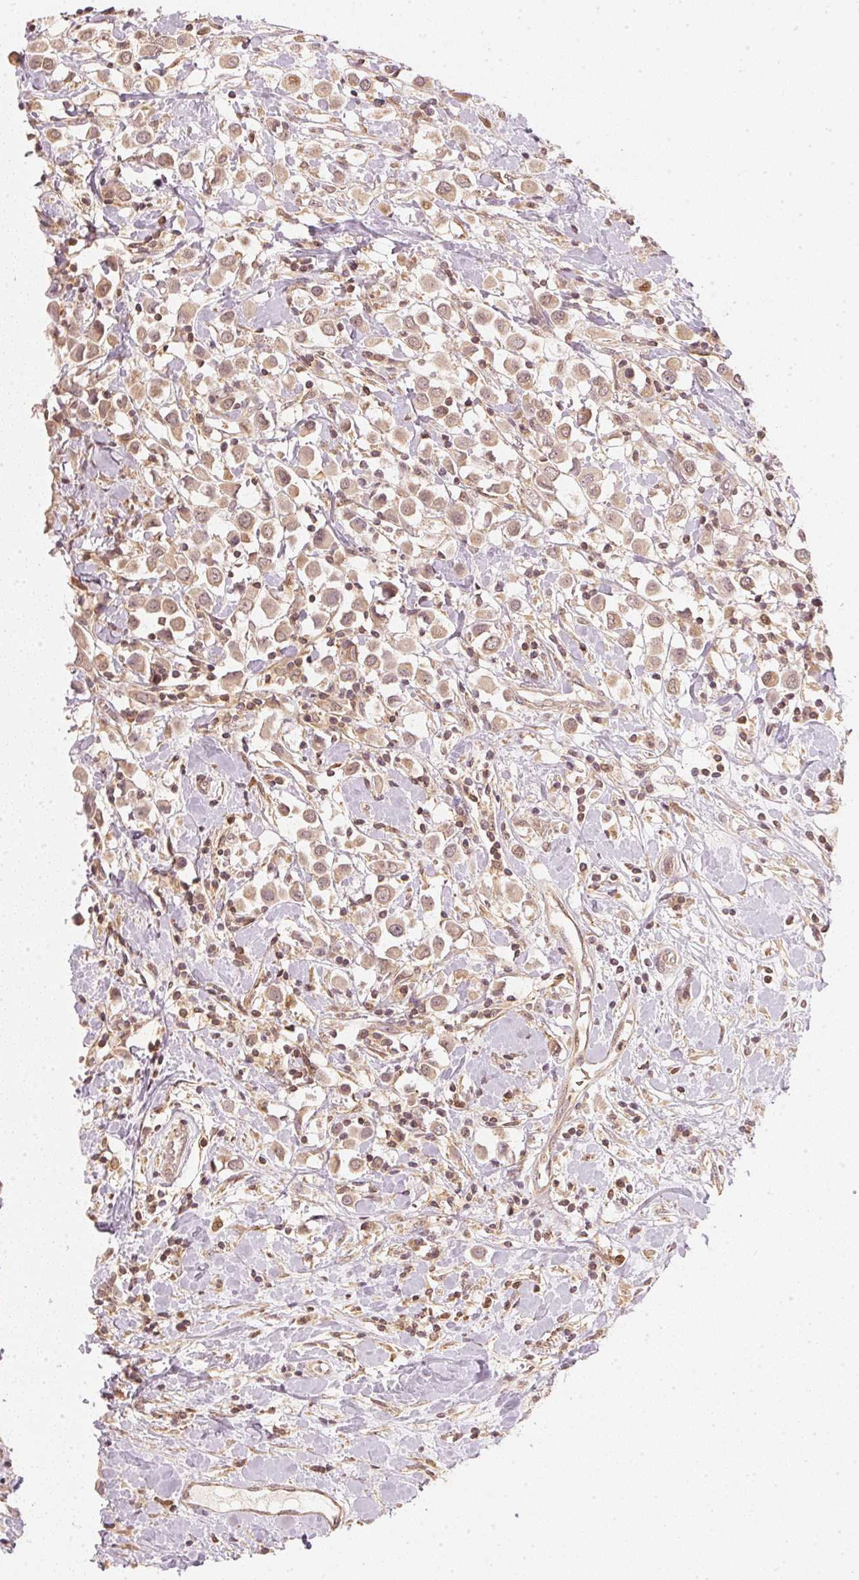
{"staining": {"intensity": "weak", "quantity": ">75%", "location": "cytoplasmic/membranous,nuclear"}, "tissue": "breast cancer", "cell_type": "Tumor cells", "image_type": "cancer", "snomed": [{"axis": "morphology", "description": "Duct carcinoma"}, {"axis": "topography", "description": "Breast"}], "caption": "About >75% of tumor cells in human breast infiltrating ductal carcinoma reveal weak cytoplasmic/membranous and nuclear protein staining as visualized by brown immunohistochemical staining.", "gene": "UBE2L3", "patient": {"sex": "female", "age": 61}}